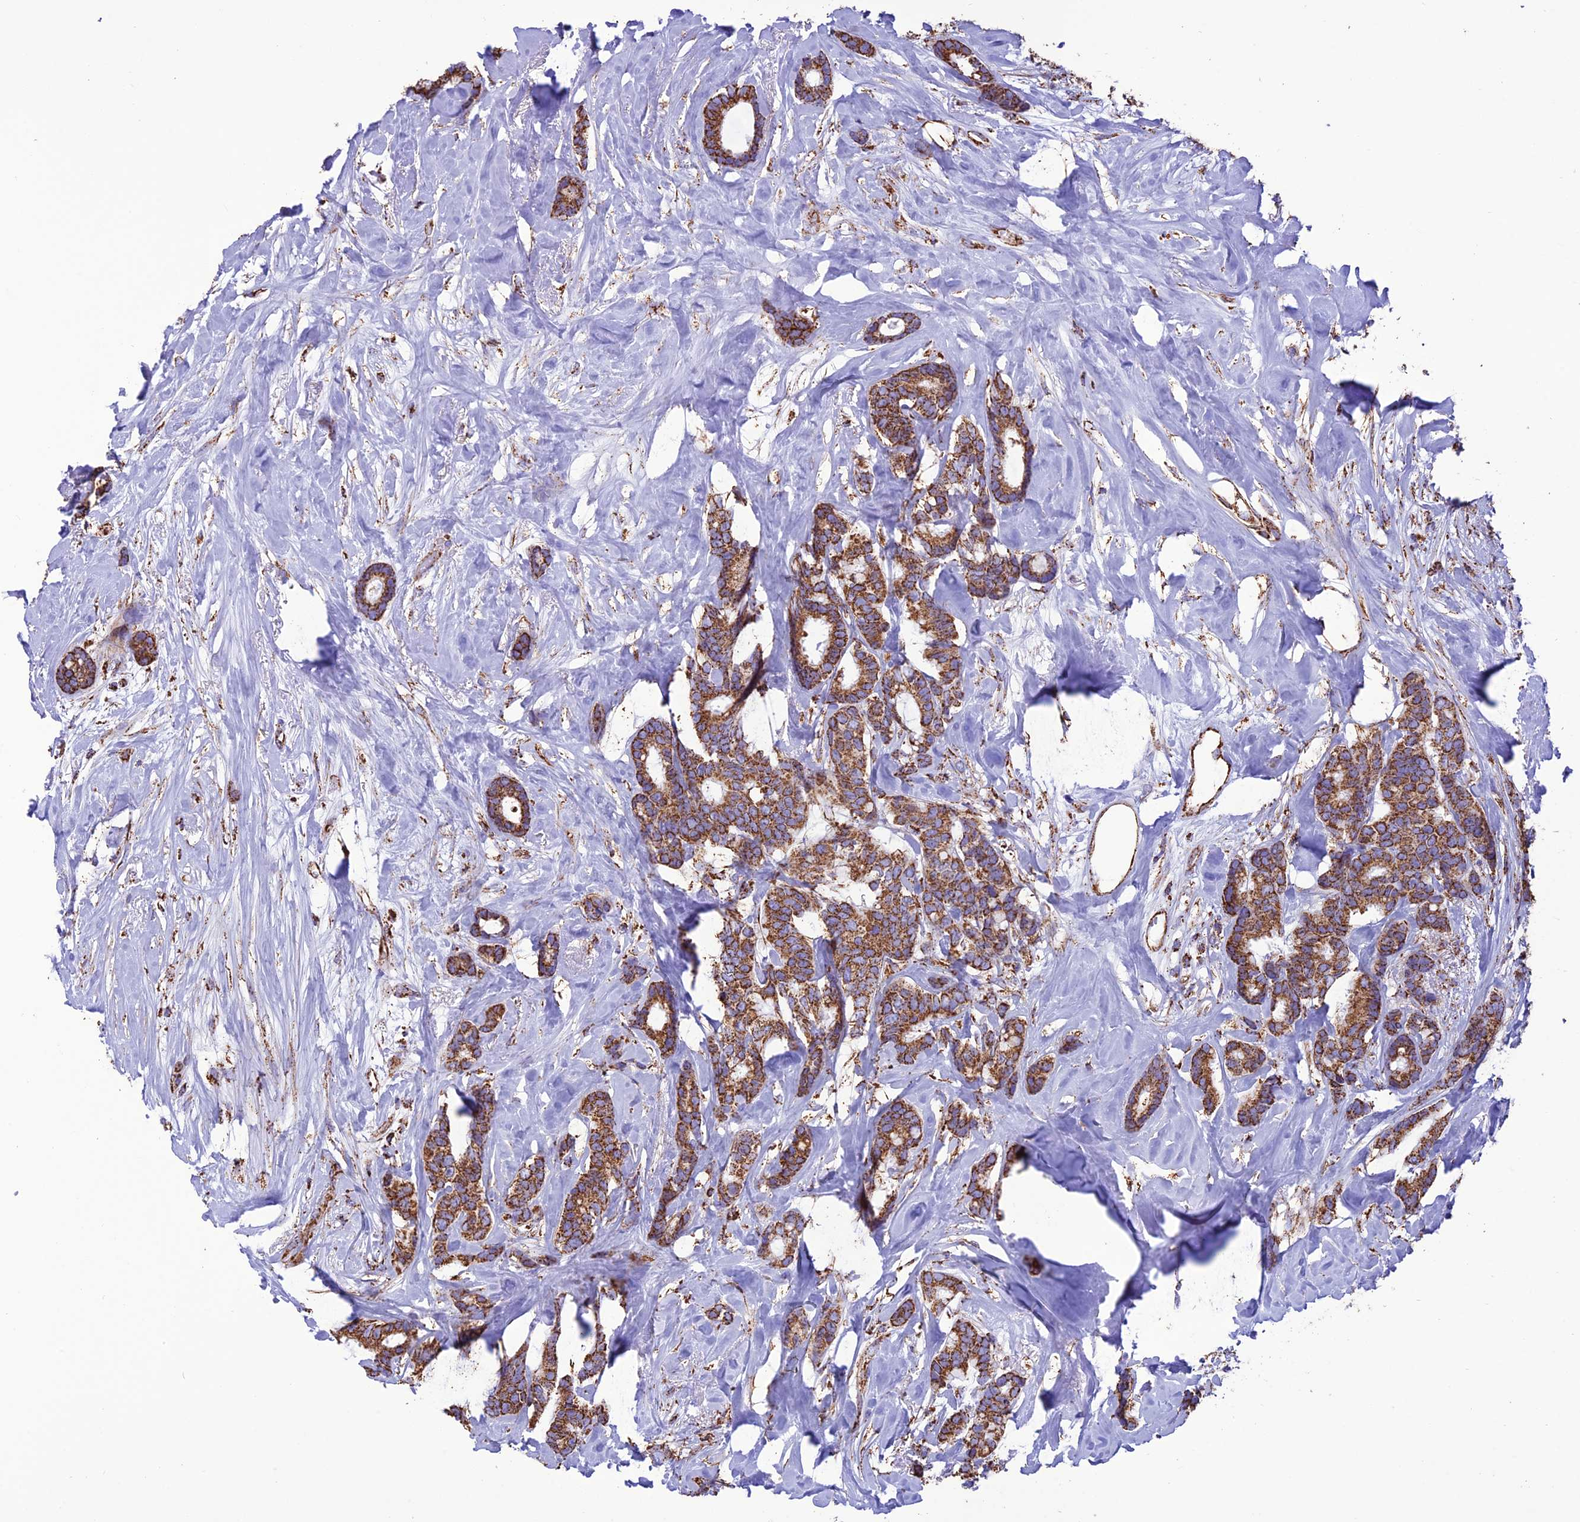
{"staining": {"intensity": "strong", "quantity": ">75%", "location": "cytoplasmic/membranous"}, "tissue": "breast cancer", "cell_type": "Tumor cells", "image_type": "cancer", "snomed": [{"axis": "morphology", "description": "Duct carcinoma"}, {"axis": "topography", "description": "Breast"}], "caption": "There is high levels of strong cytoplasmic/membranous staining in tumor cells of invasive ductal carcinoma (breast), as demonstrated by immunohistochemical staining (brown color).", "gene": "NDUFAF1", "patient": {"sex": "female", "age": 87}}